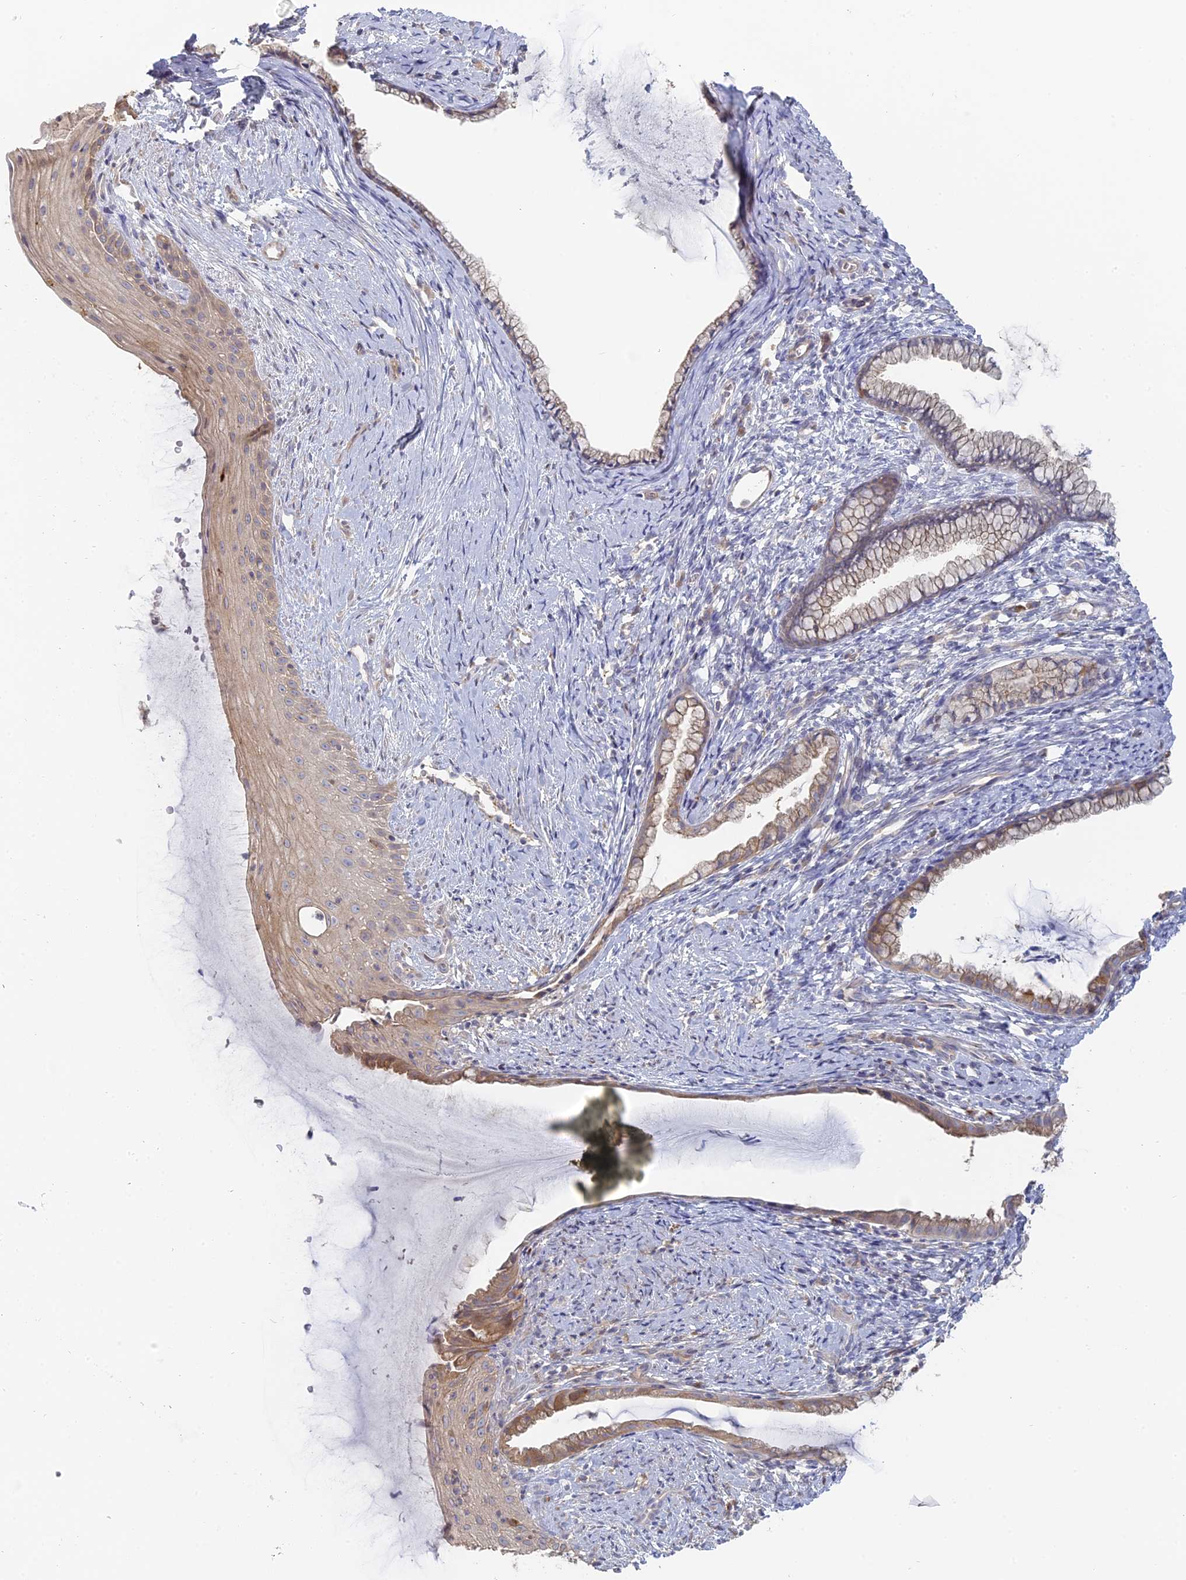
{"staining": {"intensity": "moderate", "quantity": ">75%", "location": "cytoplasmic/membranous"}, "tissue": "cervix", "cell_type": "Glandular cells", "image_type": "normal", "snomed": [{"axis": "morphology", "description": "Normal tissue, NOS"}, {"axis": "topography", "description": "Cervix"}], "caption": "This micrograph demonstrates immunohistochemistry (IHC) staining of normal cervix, with medium moderate cytoplasmic/membranous staining in about >75% of glandular cells.", "gene": "SFT2D2", "patient": {"sex": "female", "age": 36}}